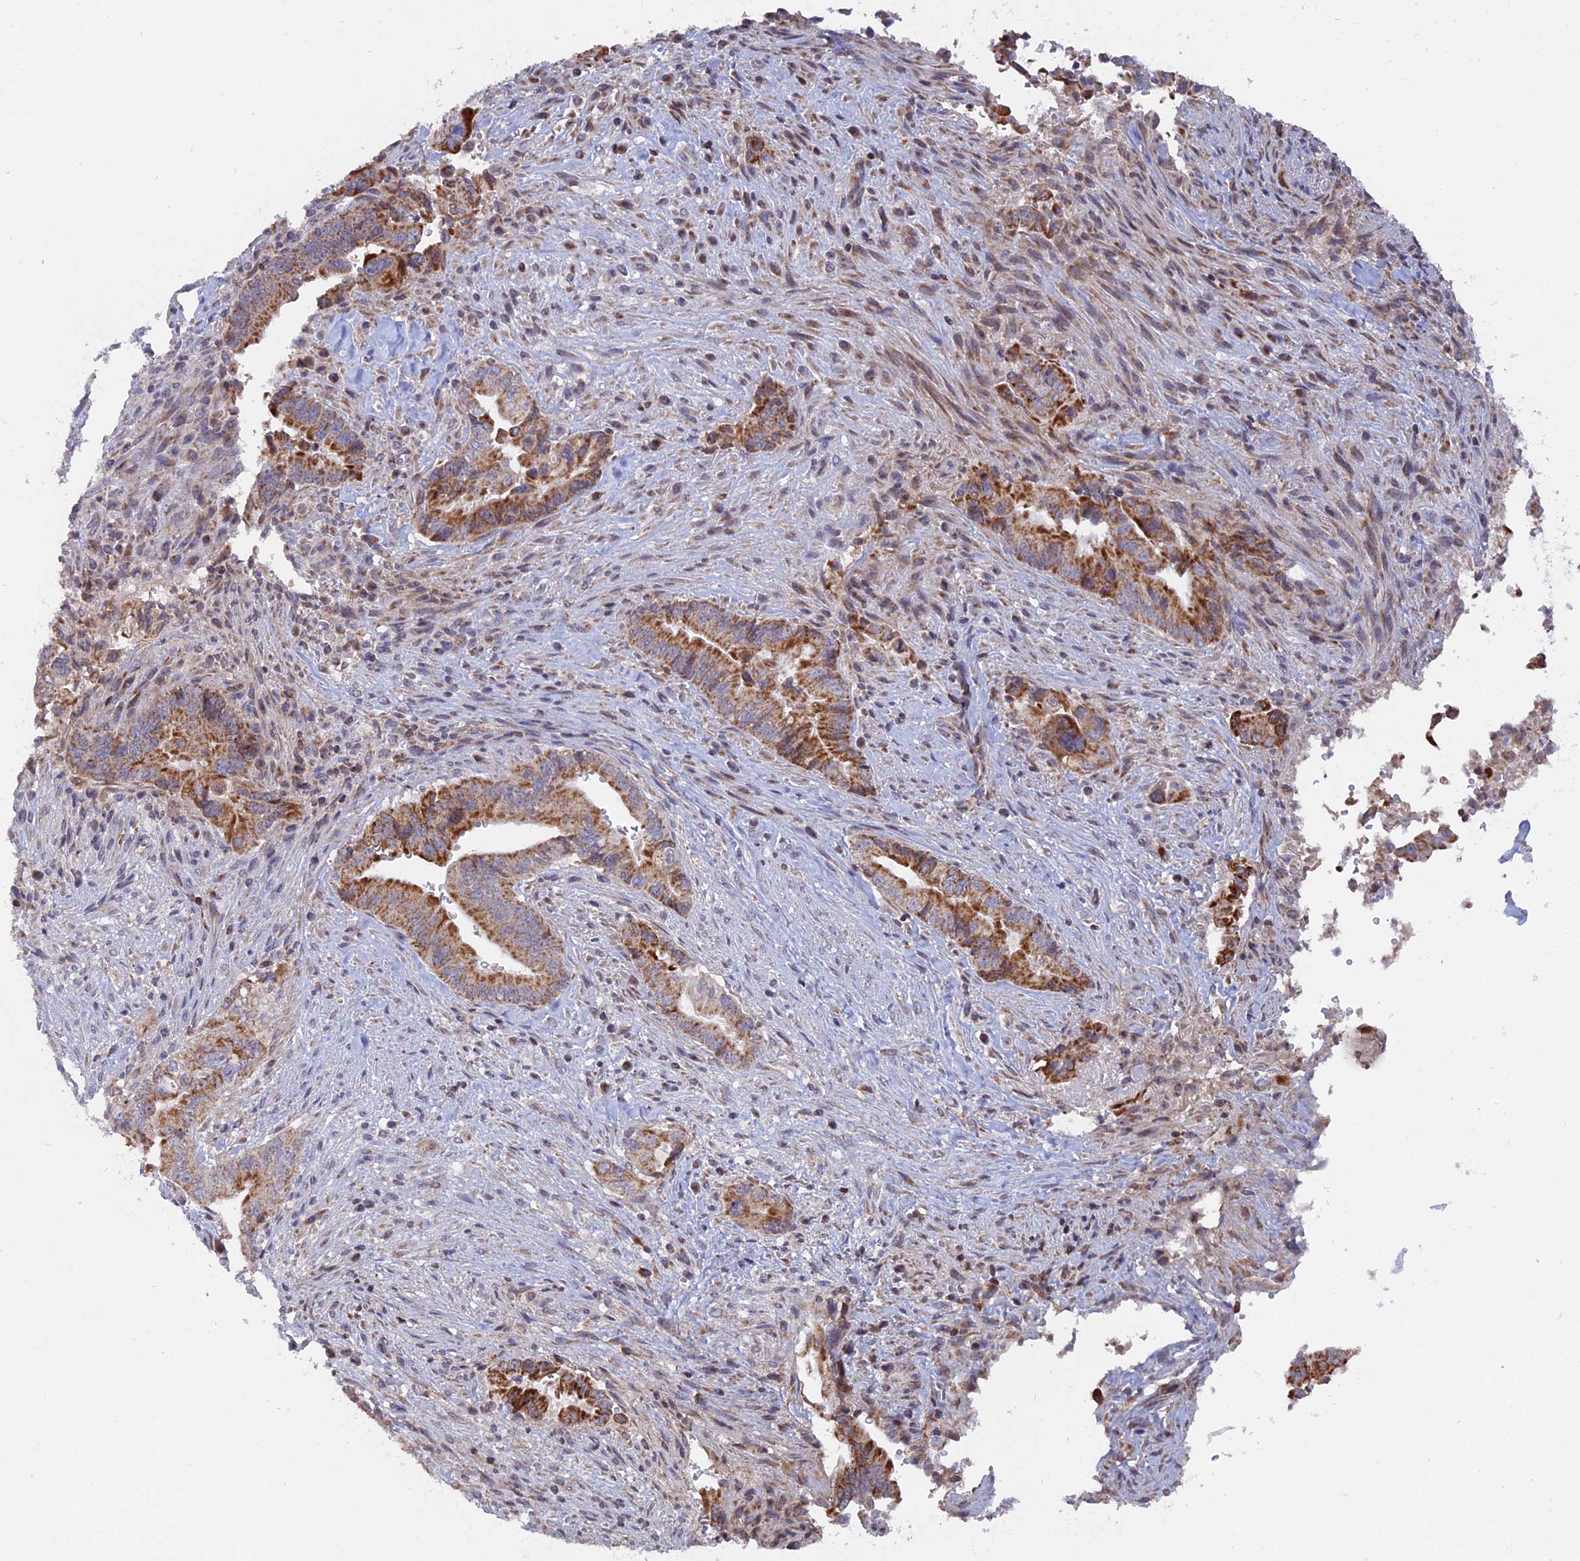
{"staining": {"intensity": "moderate", "quantity": ">75%", "location": "cytoplasmic/membranous"}, "tissue": "pancreatic cancer", "cell_type": "Tumor cells", "image_type": "cancer", "snomed": [{"axis": "morphology", "description": "Adenocarcinoma, NOS"}, {"axis": "topography", "description": "Pancreas"}], "caption": "Pancreatic cancer (adenocarcinoma) was stained to show a protein in brown. There is medium levels of moderate cytoplasmic/membranous positivity in approximately >75% of tumor cells.", "gene": "MPV17L", "patient": {"sex": "male", "age": 70}}